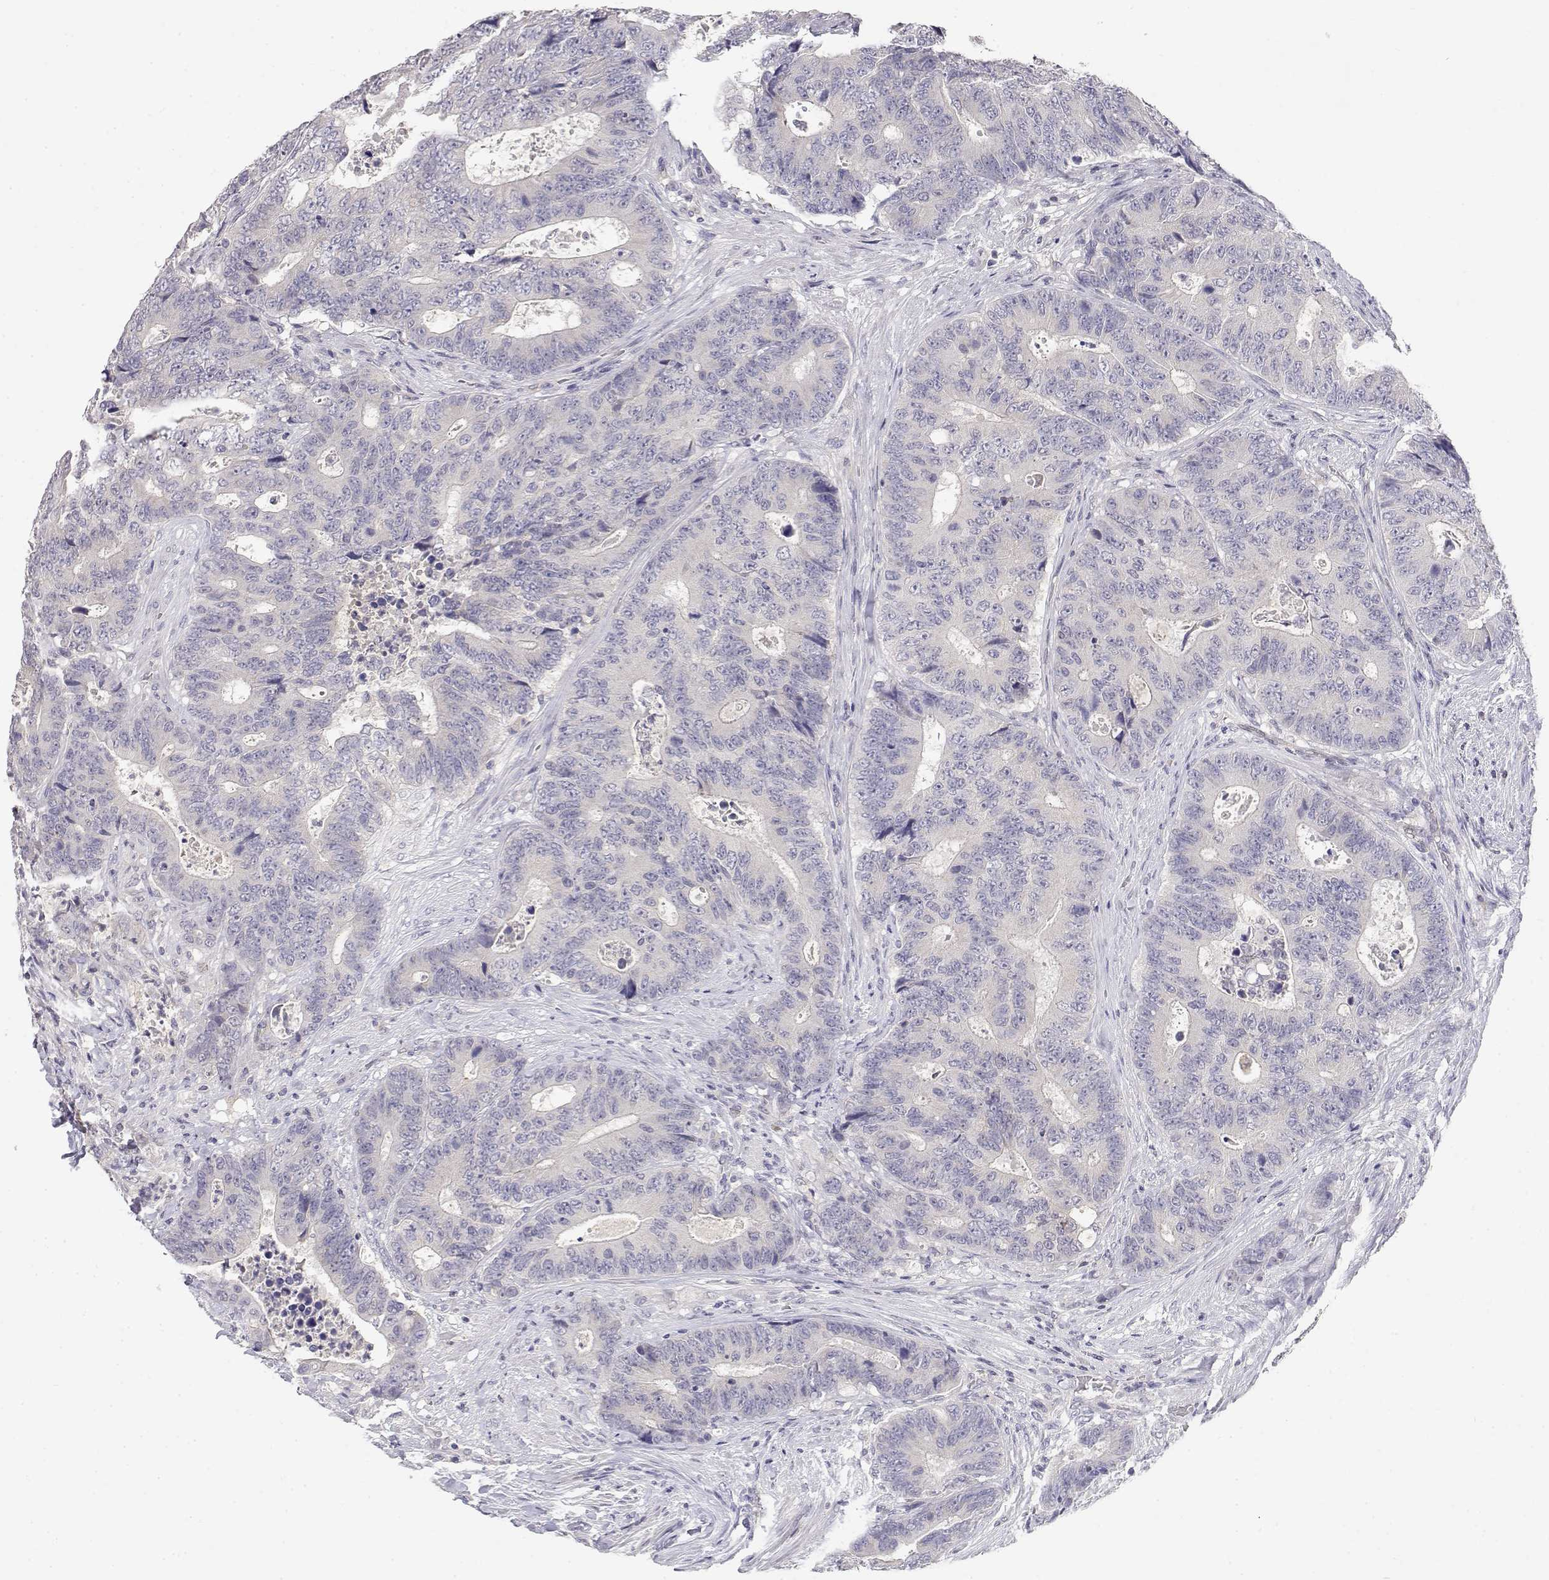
{"staining": {"intensity": "negative", "quantity": "none", "location": "none"}, "tissue": "colorectal cancer", "cell_type": "Tumor cells", "image_type": "cancer", "snomed": [{"axis": "morphology", "description": "Adenocarcinoma, NOS"}, {"axis": "topography", "description": "Colon"}], "caption": "DAB (3,3'-diaminobenzidine) immunohistochemical staining of human colorectal cancer (adenocarcinoma) shows no significant positivity in tumor cells. The staining is performed using DAB (3,3'-diaminobenzidine) brown chromogen with nuclei counter-stained in using hematoxylin.", "gene": "ADA", "patient": {"sex": "female", "age": 48}}